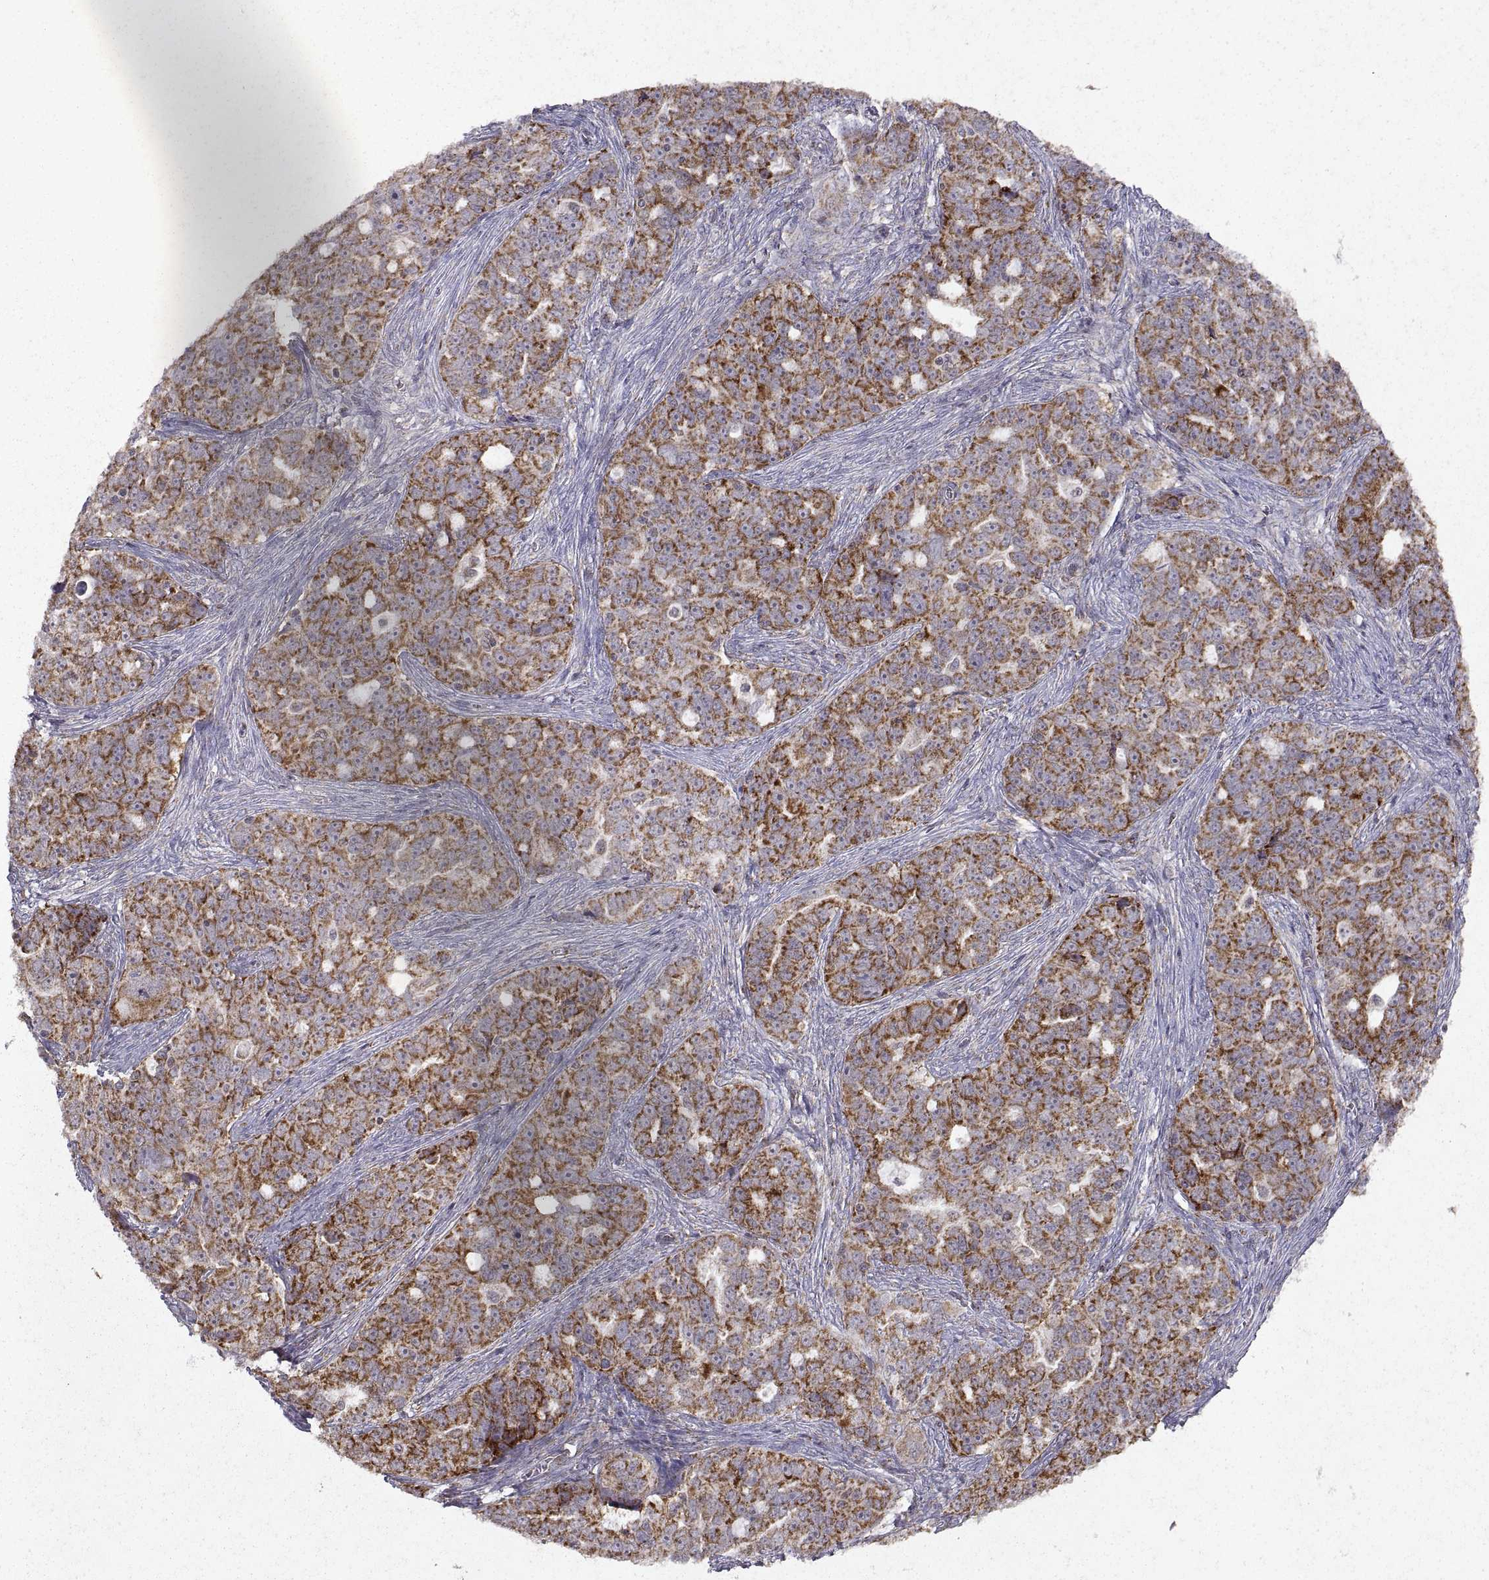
{"staining": {"intensity": "moderate", "quantity": "25%-75%", "location": "cytoplasmic/membranous"}, "tissue": "ovarian cancer", "cell_type": "Tumor cells", "image_type": "cancer", "snomed": [{"axis": "morphology", "description": "Cystadenocarcinoma, serous, NOS"}, {"axis": "topography", "description": "Ovary"}], "caption": "A high-resolution histopathology image shows immunohistochemistry (IHC) staining of serous cystadenocarcinoma (ovarian), which demonstrates moderate cytoplasmic/membranous expression in approximately 25%-75% of tumor cells. Using DAB (brown) and hematoxylin (blue) stains, captured at high magnification using brightfield microscopy.", "gene": "MANBAL", "patient": {"sex": "female", "age": 51}}